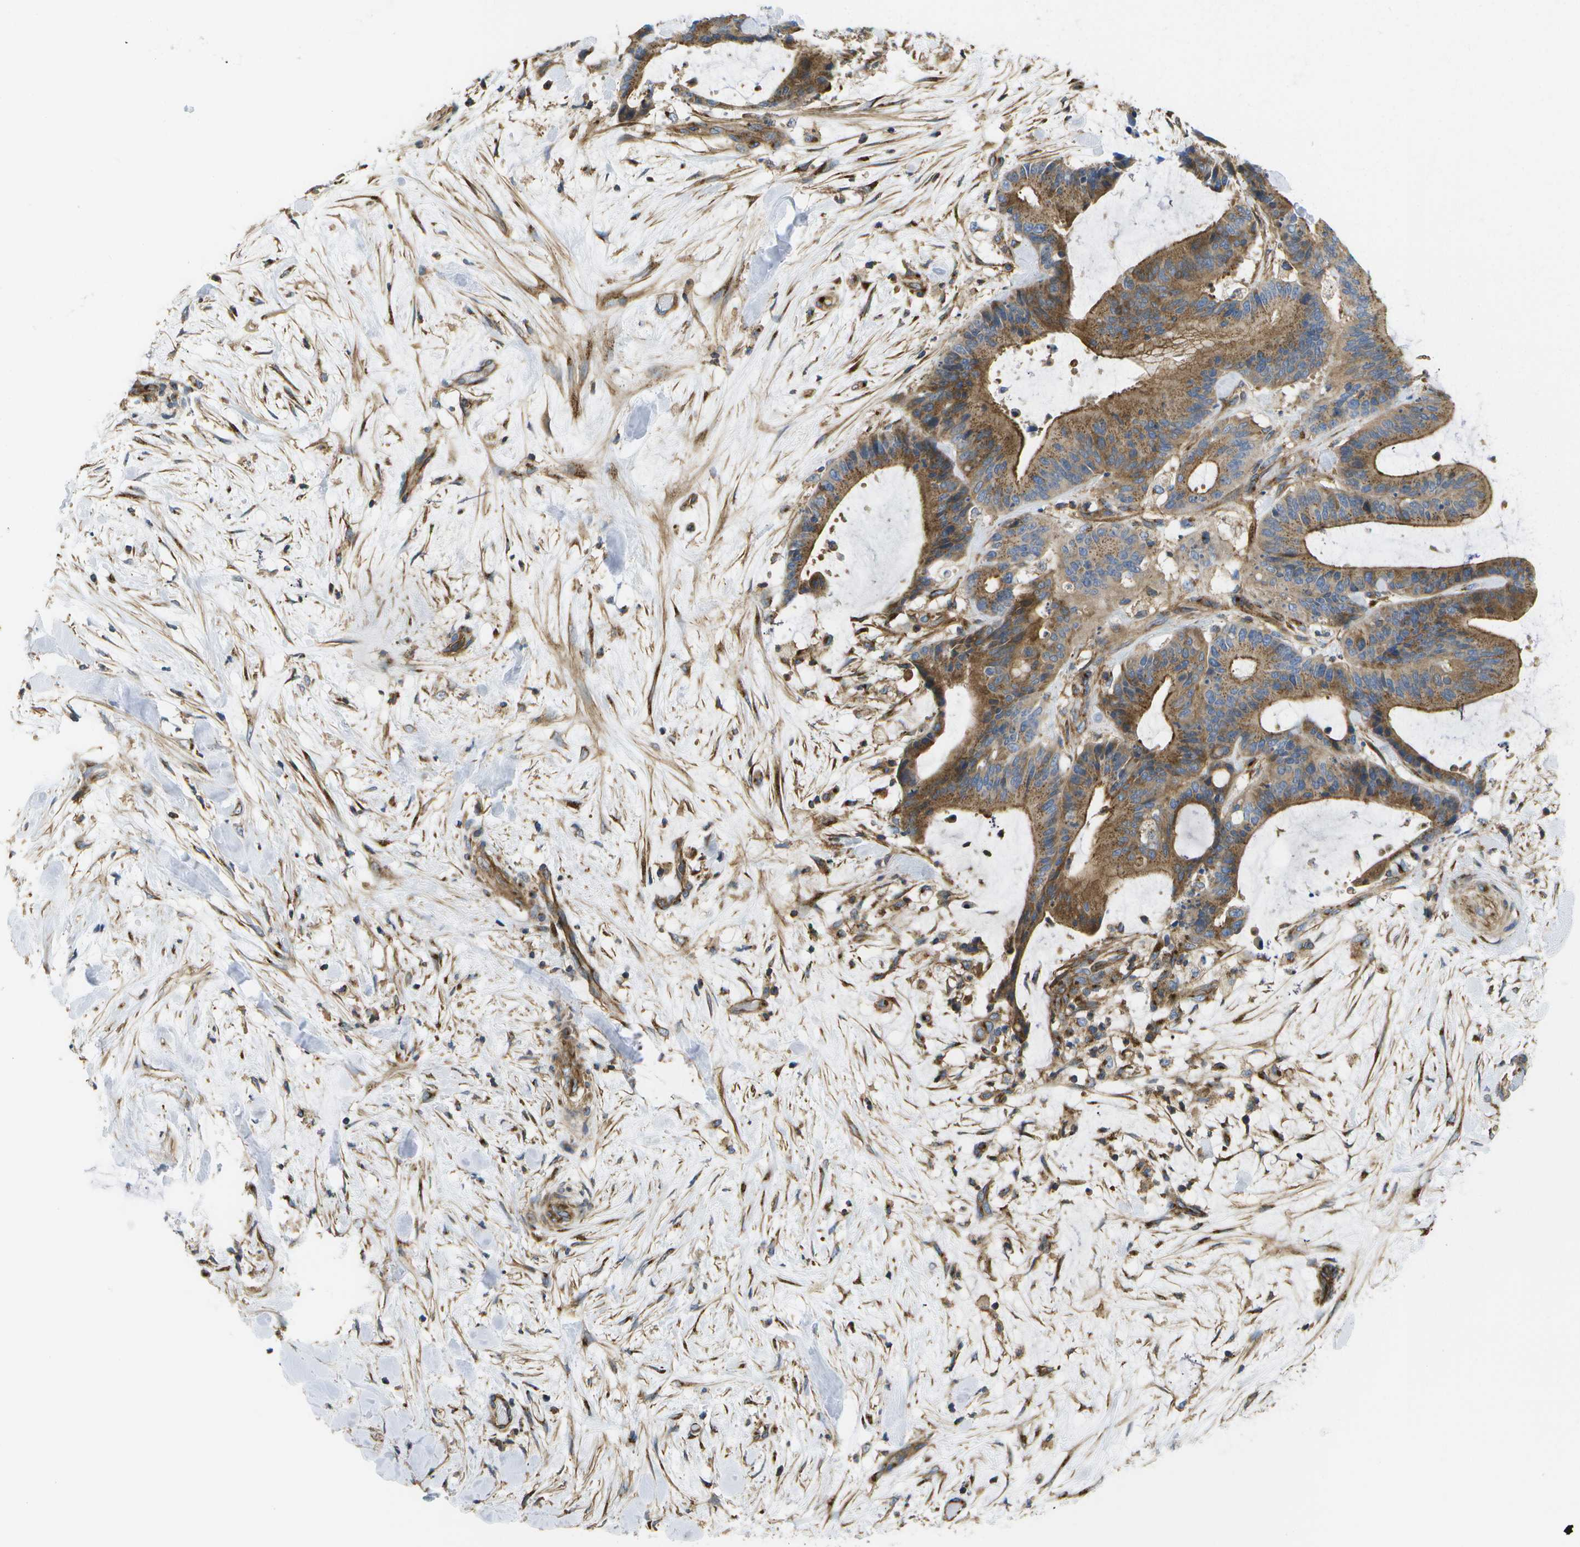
{"staining": {"intensity": "moderate", "quantity": ">75%", "location": "cytoplasmic/membranous"}, "tissue": "liver cancer", "cell_type": "Tumor cells", "image_type": "cancer", "snomed": [{"axis": "morphology", "description": "Cholangiocarcinoma"}, {"axis": "topography", "description": "Liver"}], "caption": "A brown stain shows moderate cytoplasmic/membranous staining of a protein in liver cancer (cholangiocarcinoma) tumor cells.", "gene": "BST2", "patient": {"sex": "female", "age": 73}}